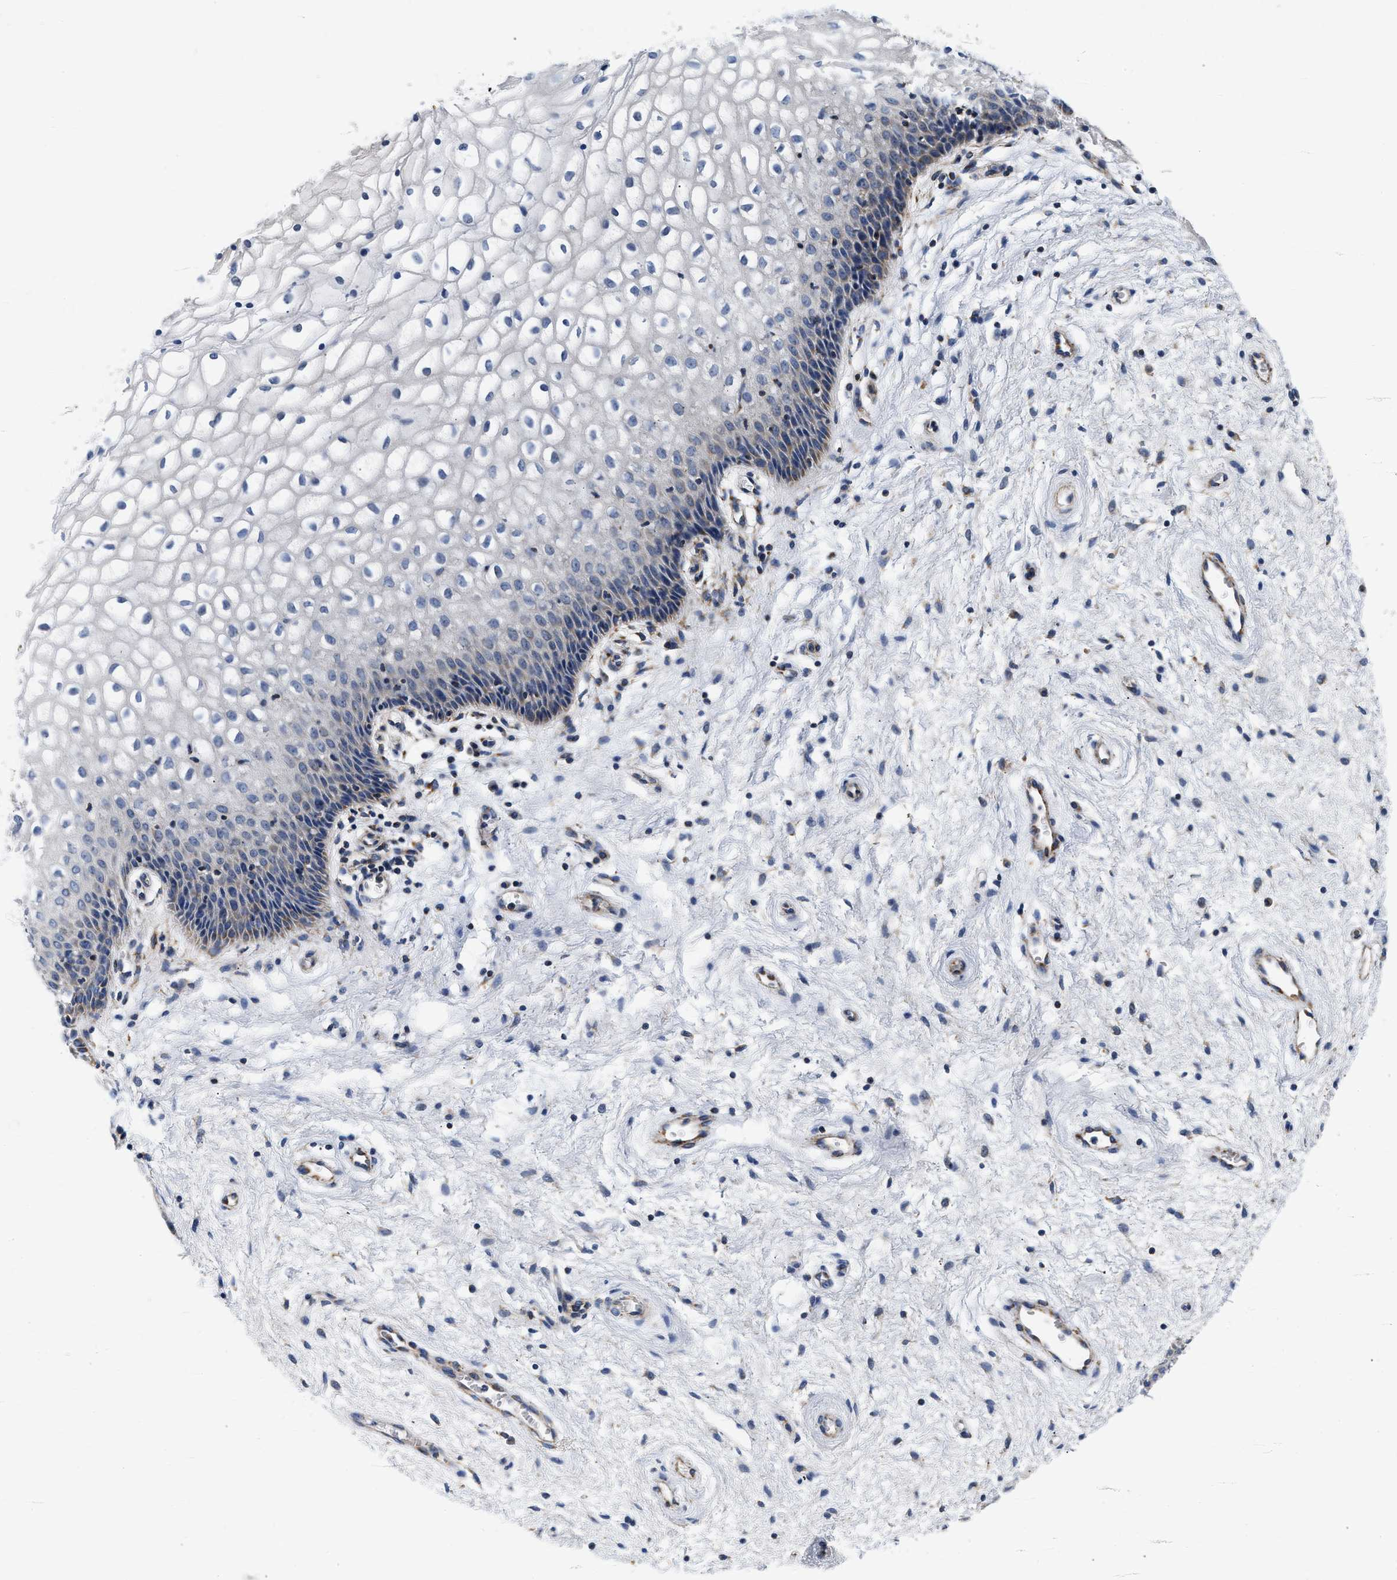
{"staining": {"intensity": "negative", "quantity": "none", "location": "none"}, "tissue": "vagina", "cell_type": "Squamous epithelial cells", "image_type": "normal", "snomed": [{"axis": "morphology", "description": "Normal tissue, NOS"}, {"axis": "topography", "description": "Vagina"}], "caption": "Squamous epithelial cells are negative for protein expression in benign human vagina. (DAB immunohistochemistry, high magnification).", "gene": "PDP1", "patient": {"sex": "female", "age": 34}}